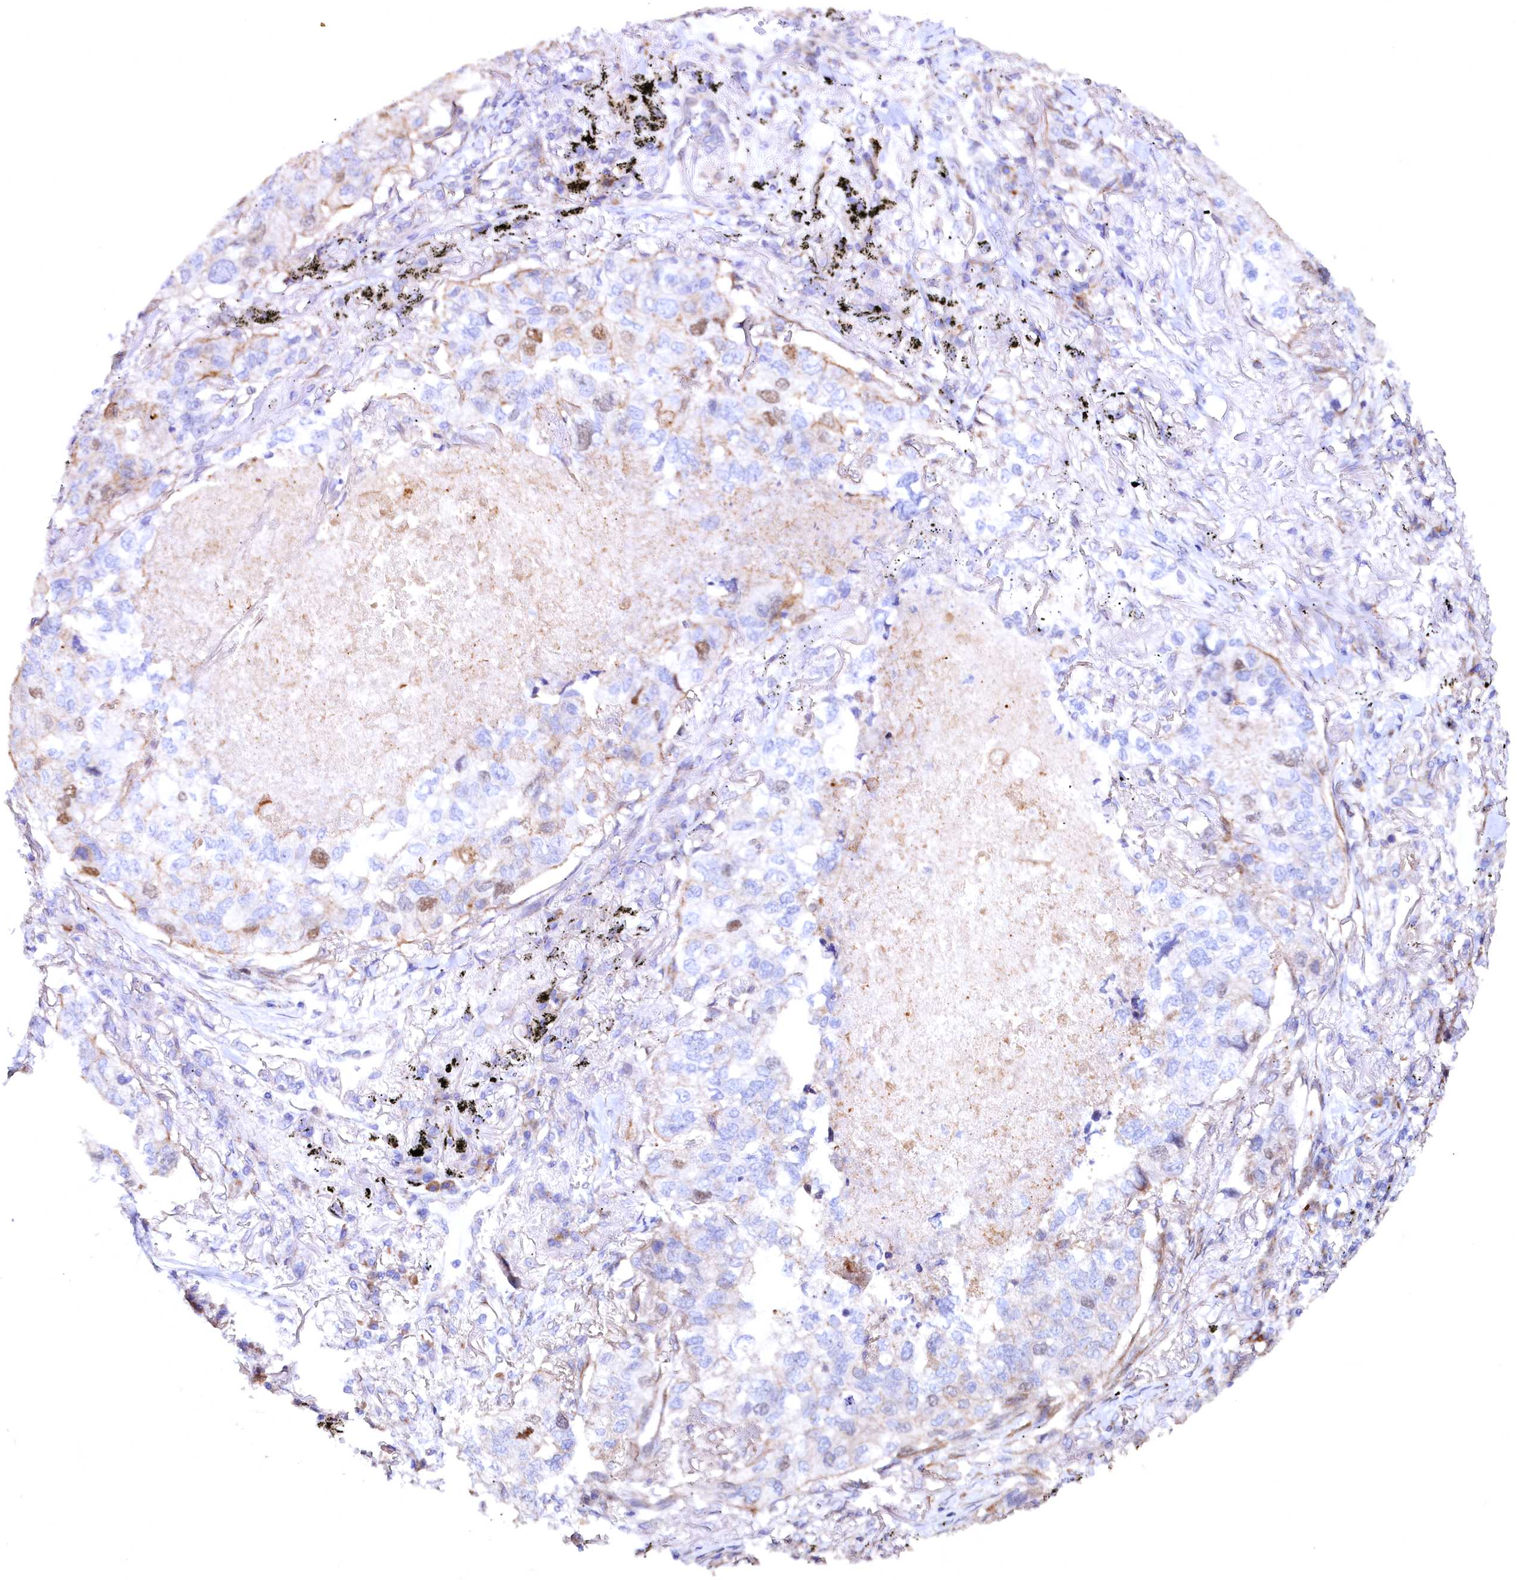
{"staining": {"intensity": "moderate", "quantity": "<25%", "location": "cytoplasmic/membranous,nuclear"}, "tissue": "lung cancer", "cell_type": "Tumor cells", "image_type": "cancer", "snomed": [{"axis": "morphology", "description": "Adenocarcinoma, NOS"}, {"axis": "topography", "description": "Lung"}], "caption": "Tumor cells reveal low levels of moderate cytoplasmic/membranous and nuclear positivity in approximately <25% of cells in human lung cancer.", "gene": "WNT8A", "patient": {"sex": "male", "age": 65}}